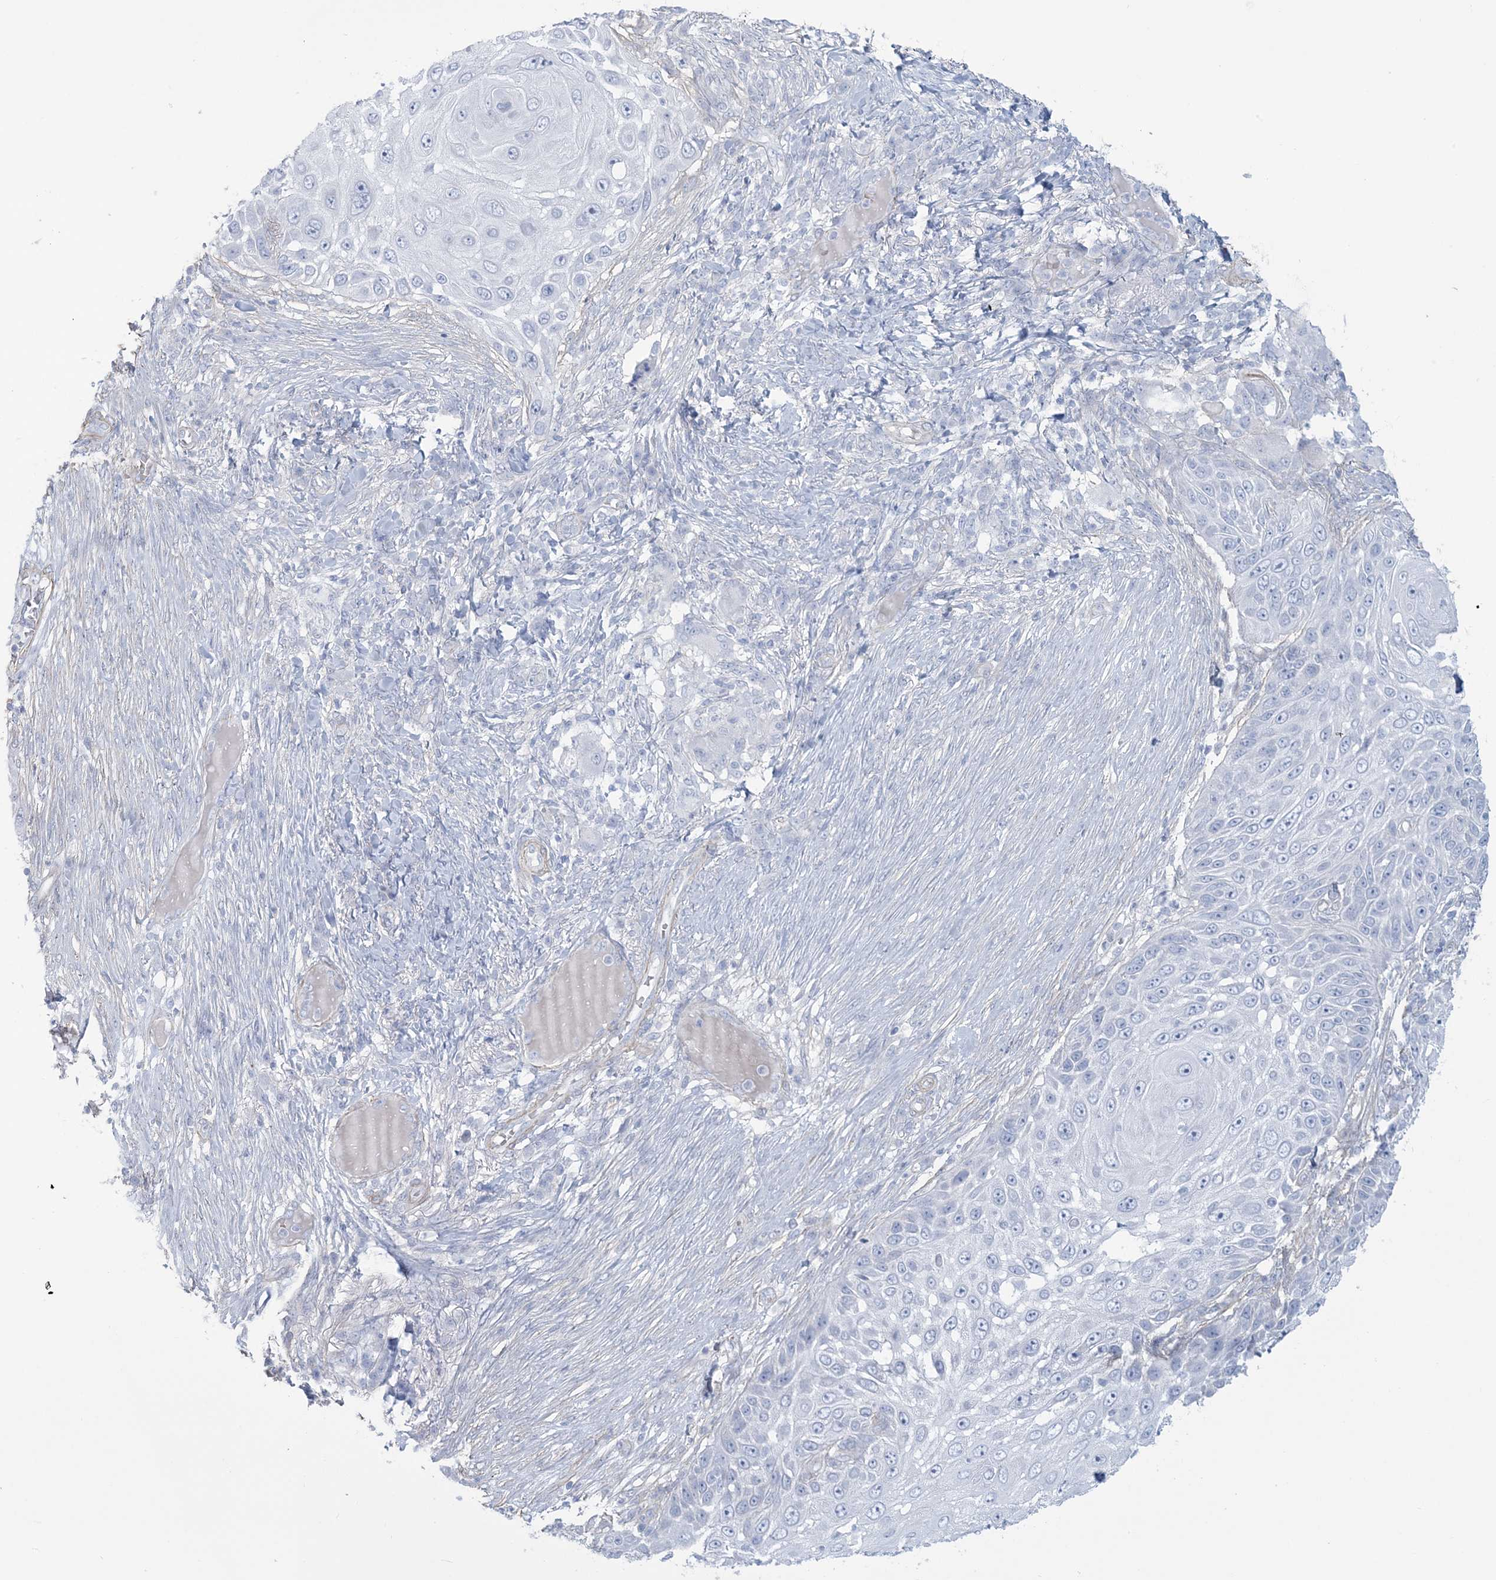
{"staining": {"intensity": "negative", "quantity": "none", "location": "none"}, "tissue": "skin cancer", "cell_type": "Tumor cells", "image_type": "cancer", "snomed": [{"axis": "morphology", "description": "Squamous cell carcinoma, NOS"}, {"axis": "topography", "description": "Skin"}], "caption": "Protein analysis of skin cancer (squamous cell carcinoma) exhibits no significant expression in tumor cells.", "gene": "AGXT", "patient": {"sex": "female", "age": 44}}